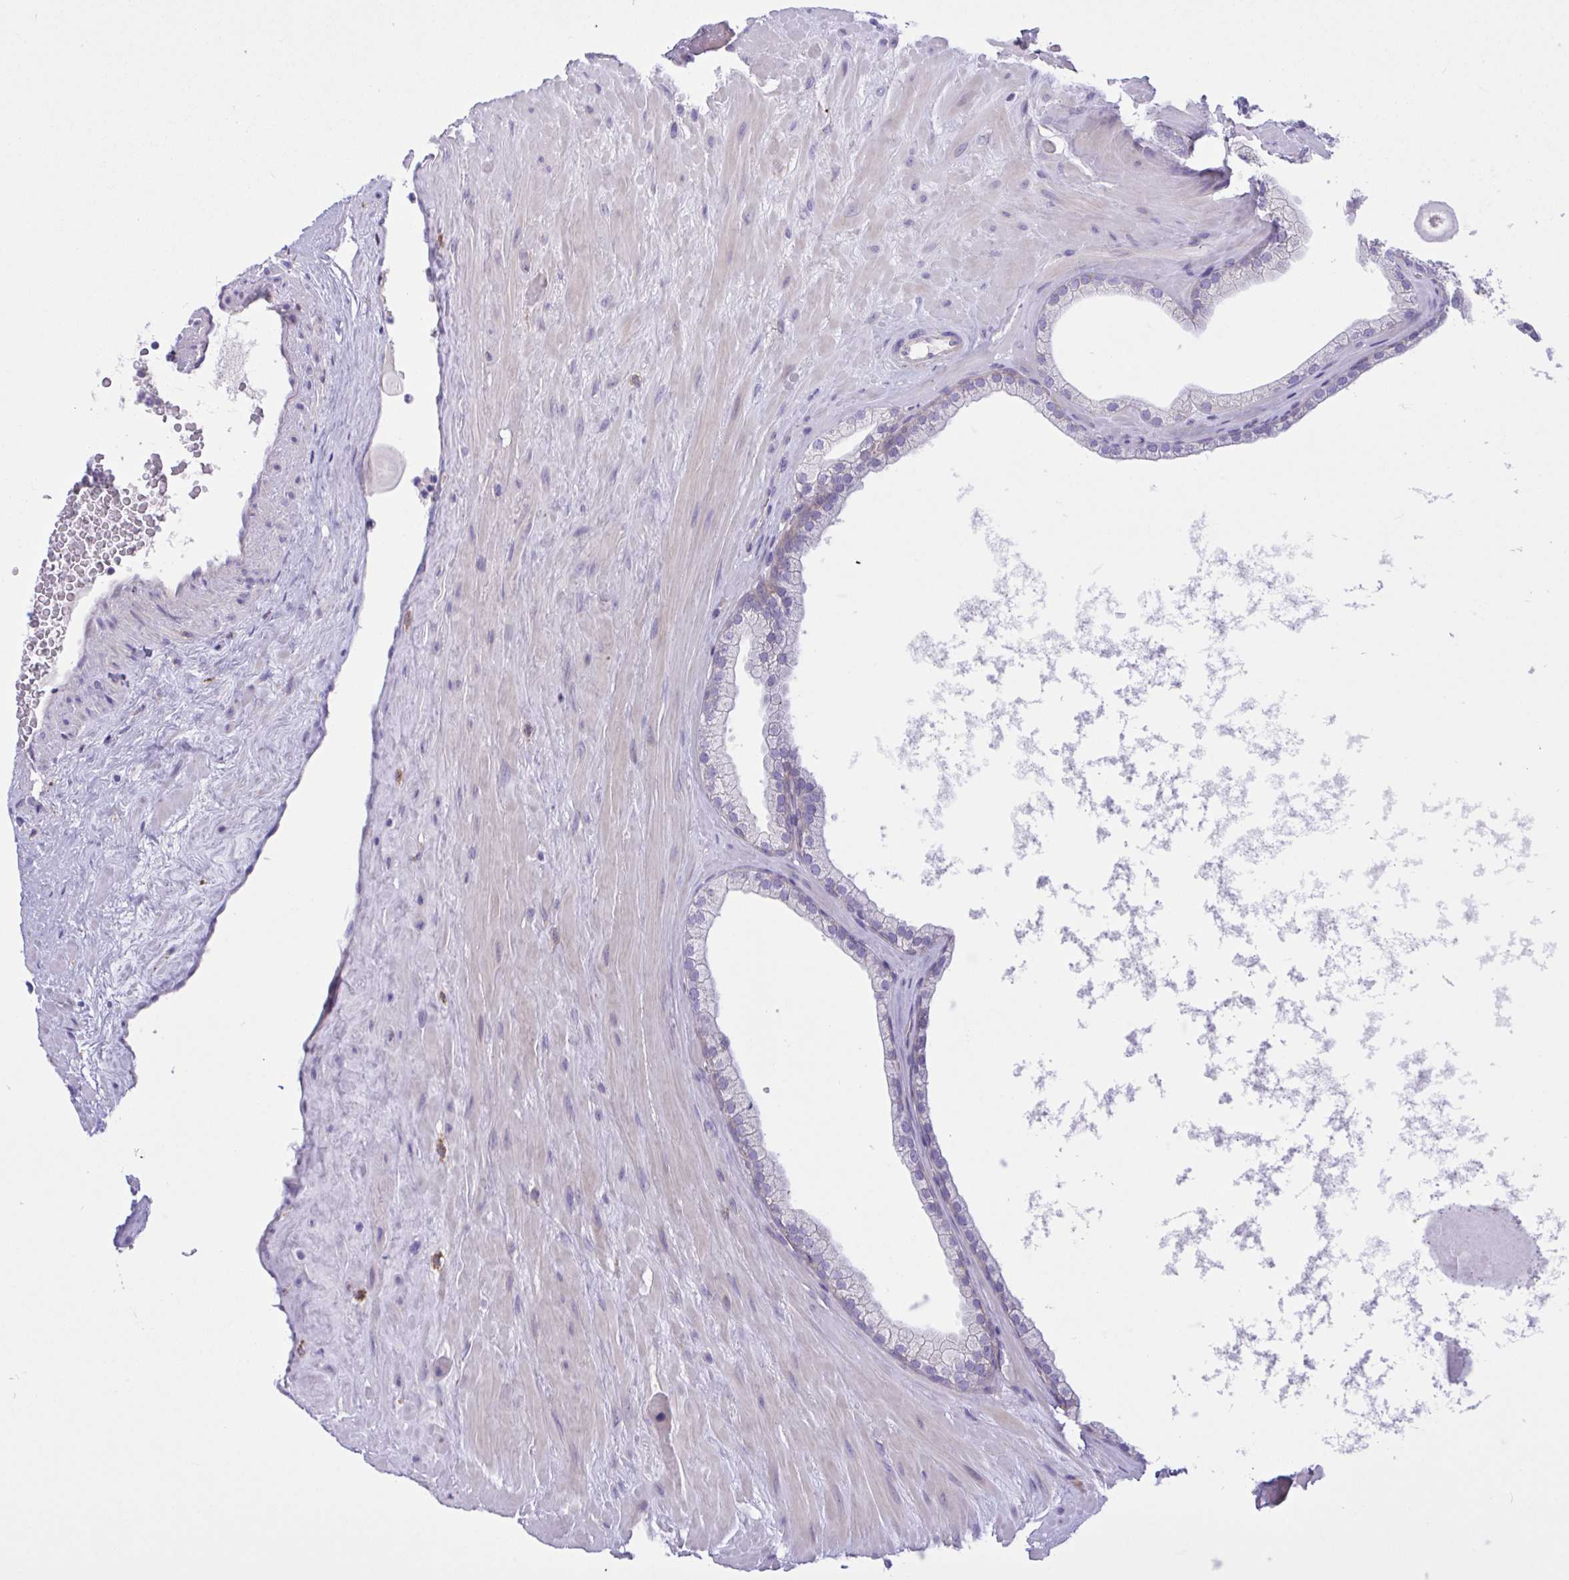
{"staining": {"intensity": "negative", "quantity": "none", "location": "none"}, "tissue": "prostate", "cell_type": "Glandular cells", "image_type": "normal", "snomed": [{"axis": "morphology", "description": "Normal tissue, NOS"}, {"axis": "topography", "description": "Prostate"}, {"axis": "topography", "description": "Peripheral nerve tissue"}], "caption": "Immunohistochemistry (IHC) of normal prostate demonstrates no expression in glandular cells.", "gene": "DSC3", "patient": {"sex": "male", "age": 61}}